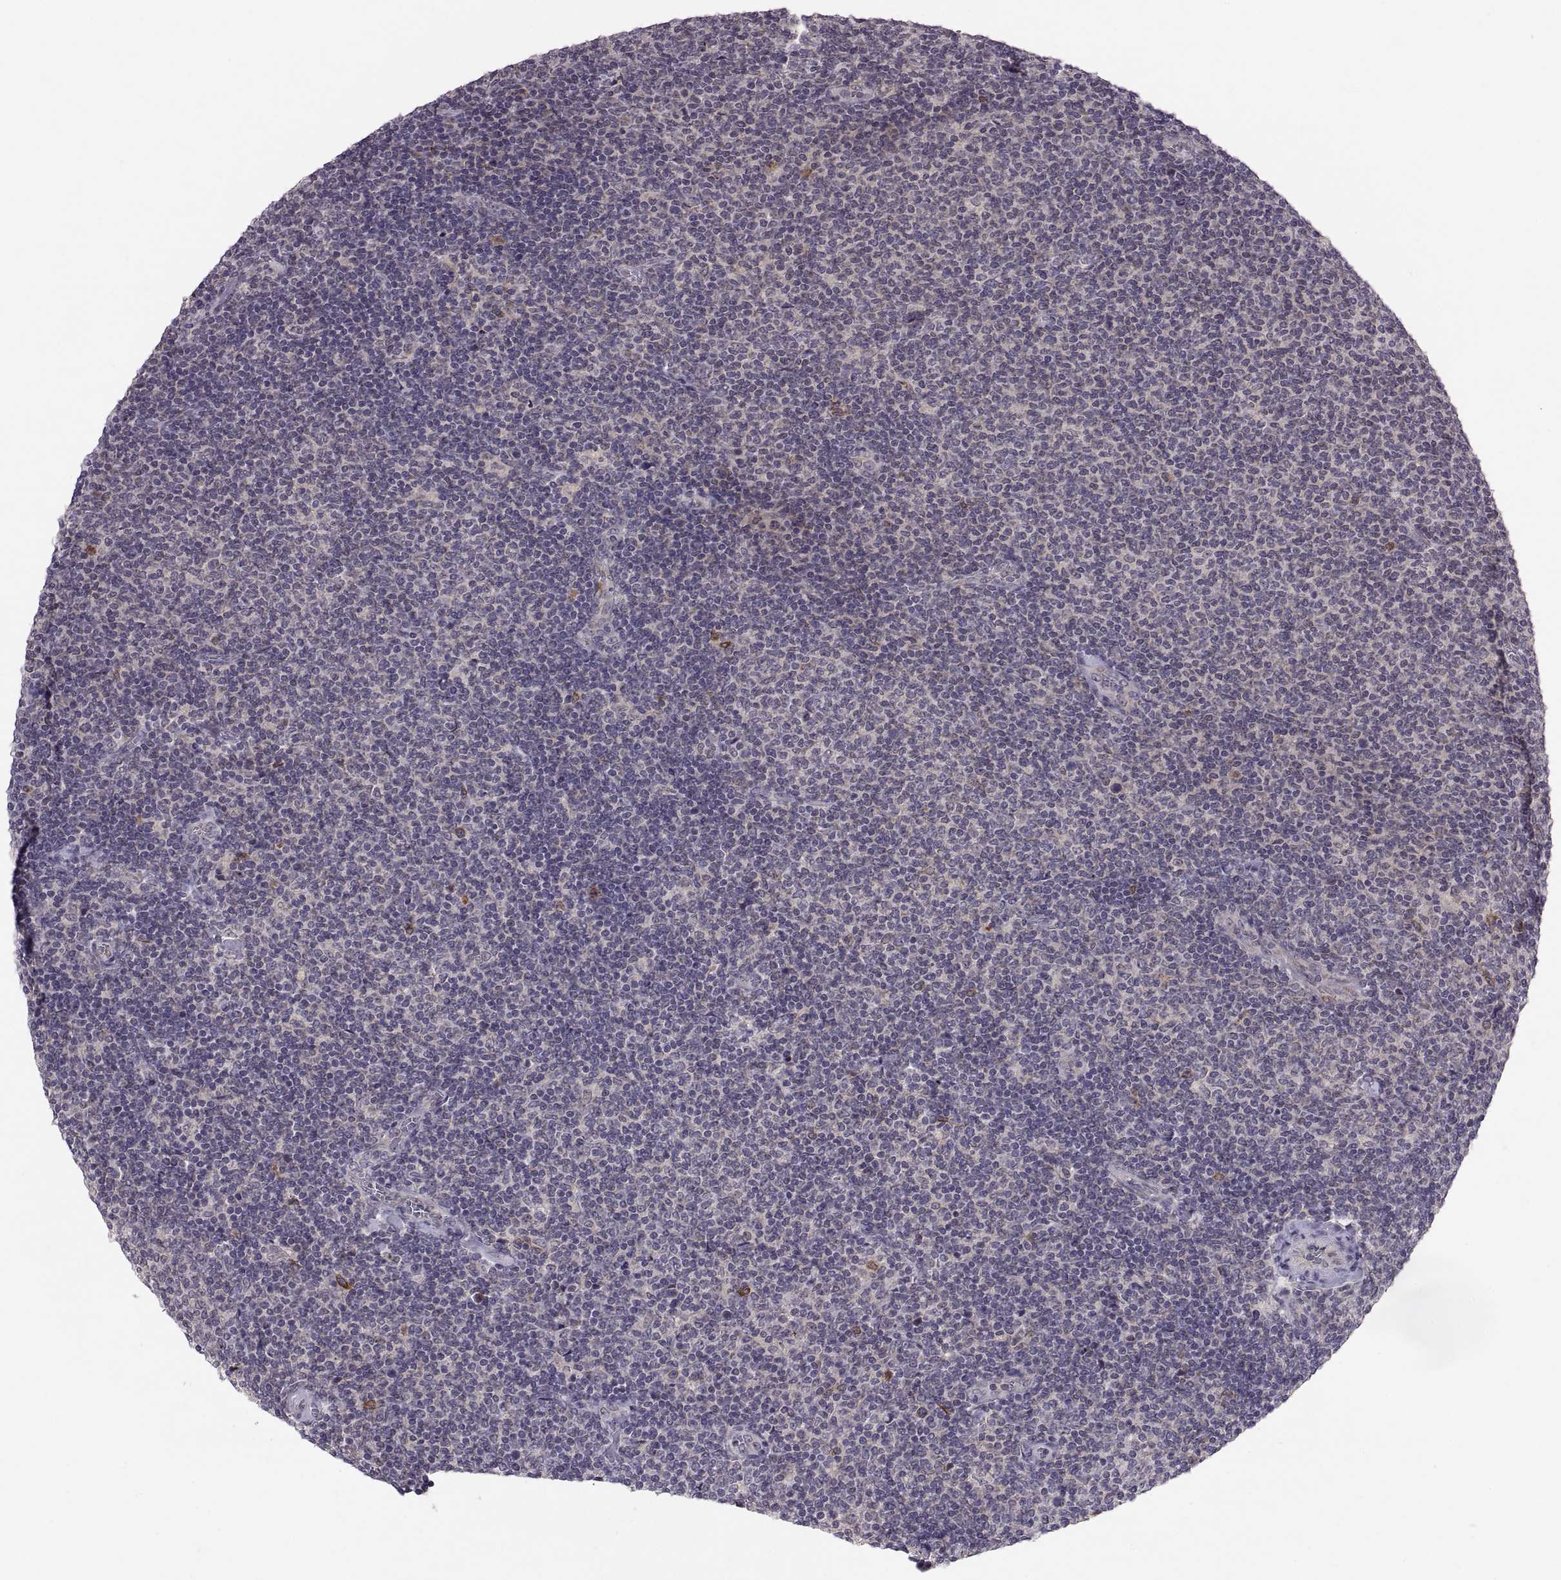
{"staining": {"intensity": "negative", "quantity": "none", "location": "none"}, "tissue": "lymphoma", "cell_type": "Tumor cells", "image_type": "cancer", "snomed": [{"axis": "morphology", "description": "Malignant lymphoma, non-Hodgkin's type, Low grade"}, {"axis": "topography", "description": "Lymph node"}], "caption": "Tumor cells show no significant expression in low-grade malignant lymphoma, non-Hodgkin's type.", "gene": "HMGCR", "patient": {"sex": "male", "age": 52}}